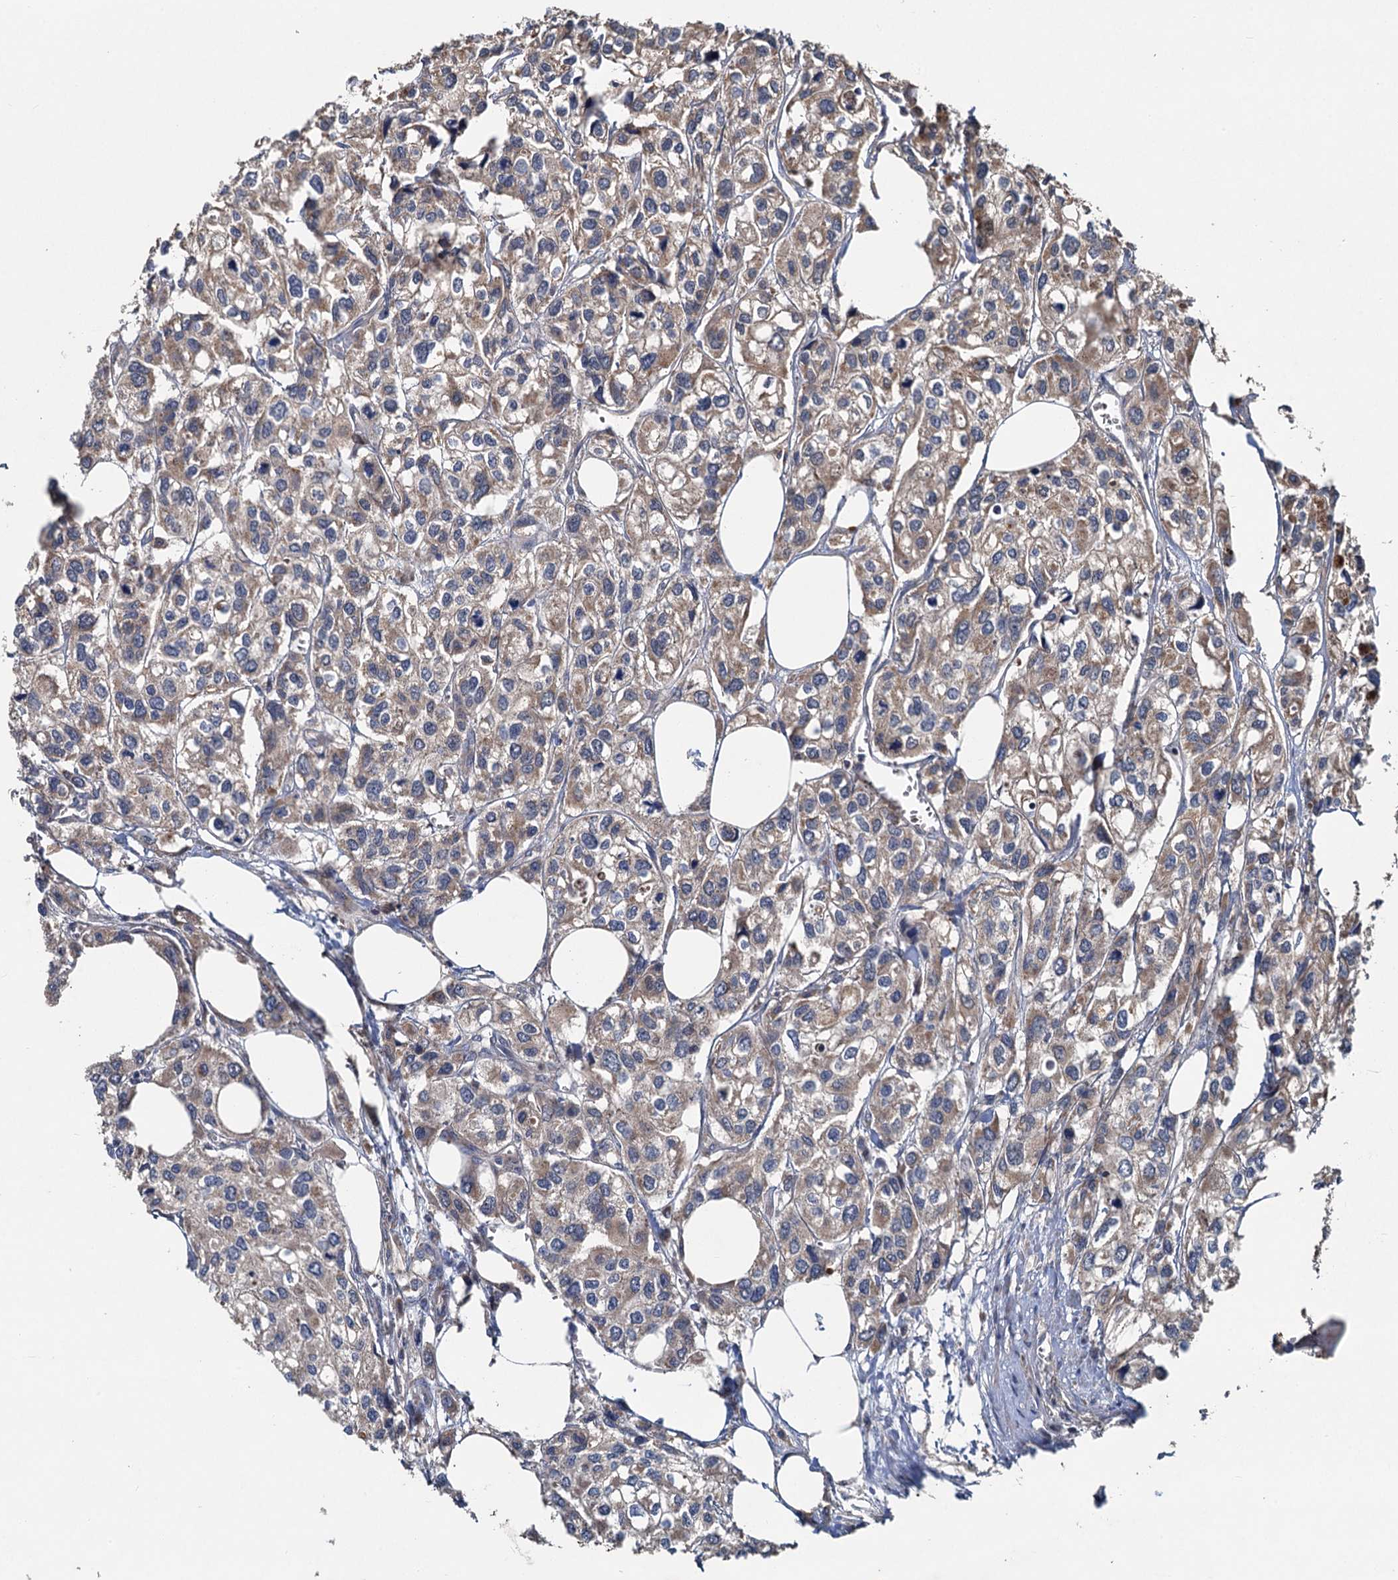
{"staining": {"intensity": "weak", "quantity": ">75%", "location": "cytoplasmic/membranous"}, "tissue": "urothelial cancer", "cell_type": "Tumor cells", "image_type": "cancer", "snomed": [{"axis": "morphology", "description": "Urothelial carcinoma, High grade"}, {"axis": "topography", "description": "Urinary bladder"}], "caption": "Protein expression analysis of human urothelial carcinoma (high-grade) reveals weak cytoplasmic/membranous staining in about >75% of tumor cells.", "gene": "OTUB1", "patient": {"sex": "male", "age": 67}}